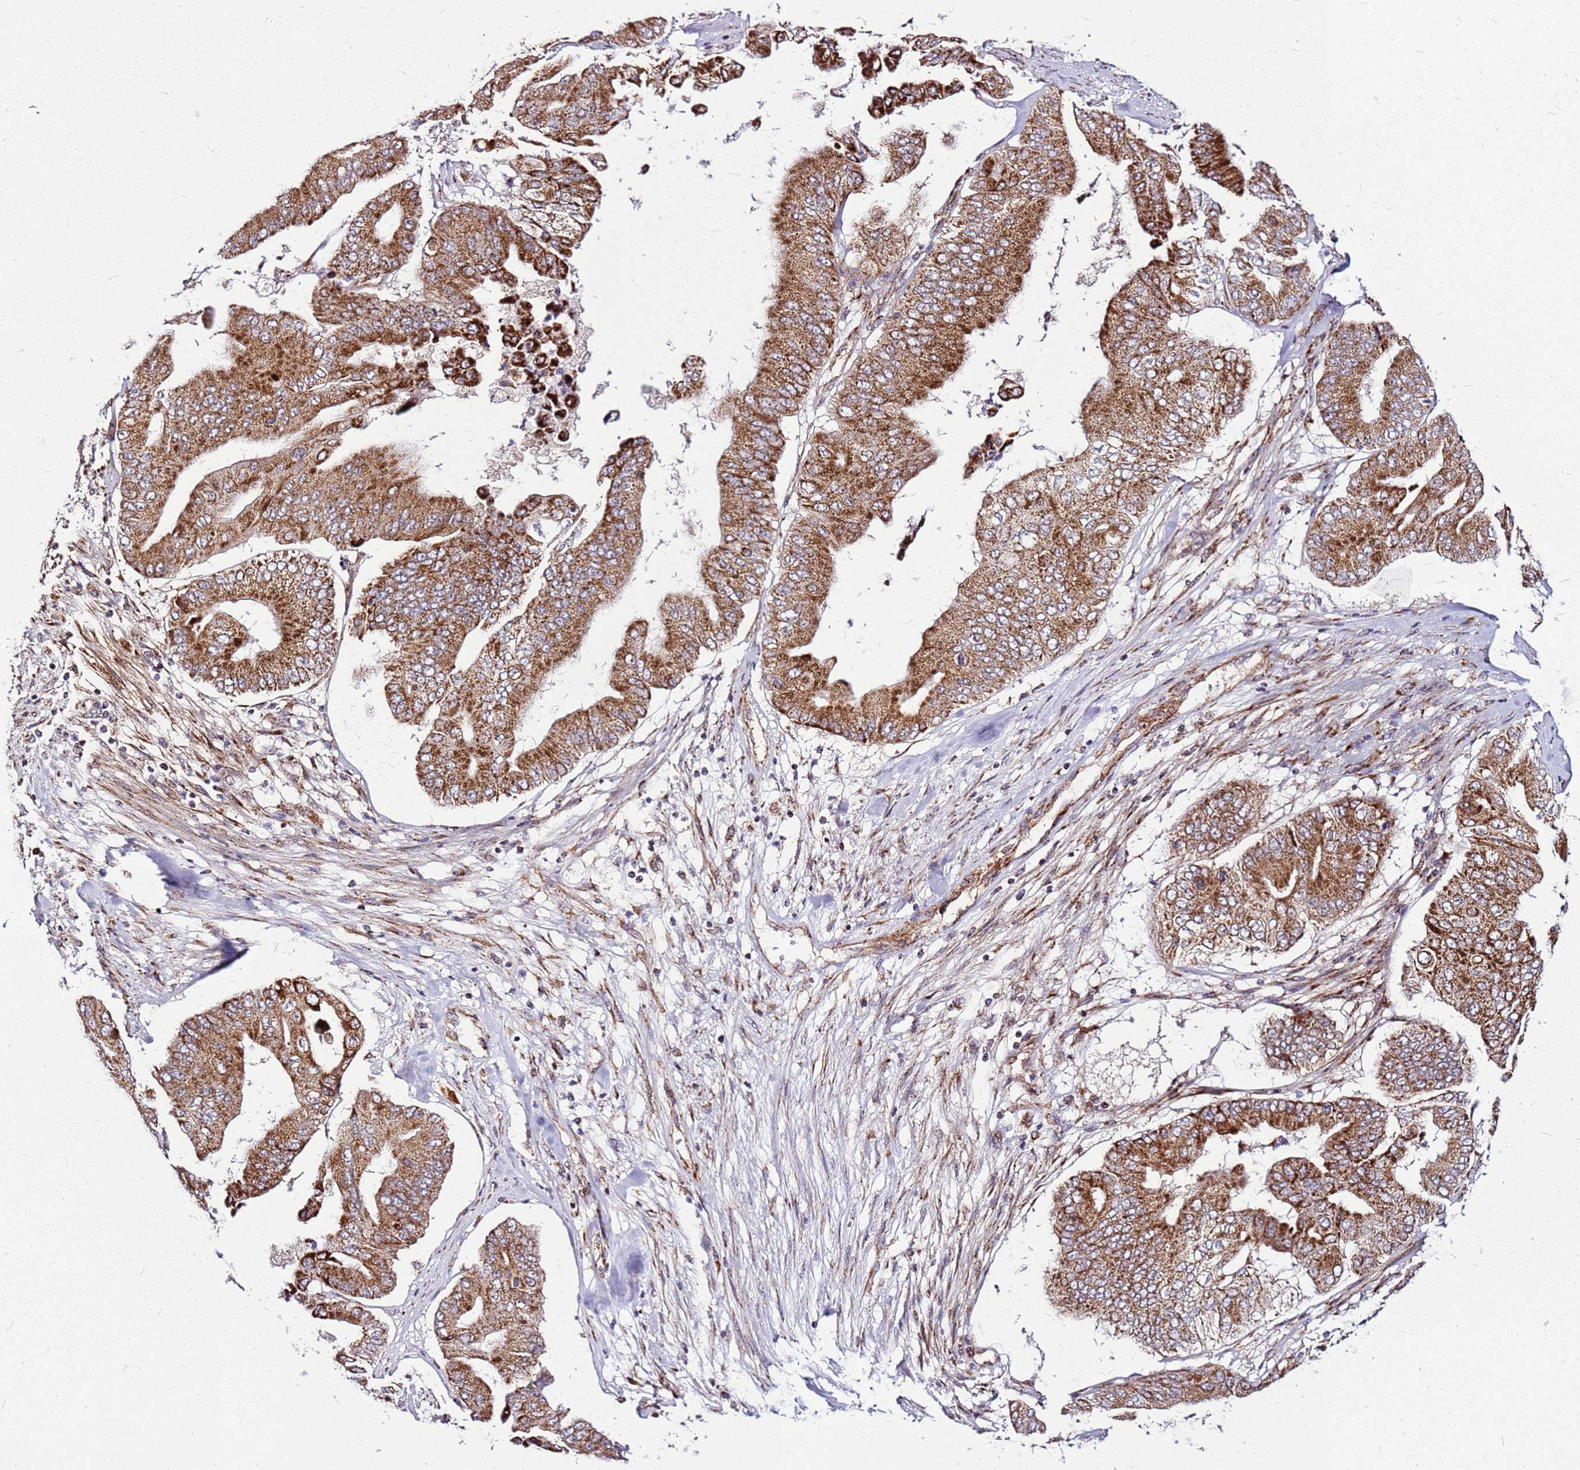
{"staining": {"intensity": "strong", "quantity": ">75%", "location": "cytoplasmic/membranous"}, "tissue": "pancreatic cancer", "cell_type": "Tumor cells", "image_type": "cancer", "snomed": [{"axis": "morphology", "description": "Adenocarcinoma, NOS"}, {"axis": "topography", "description": "Pancreas"}], "caption": "Immunohistochemical staining of adenocarcinoma (pancreatic) shows strong cytoplasmic/membranous protein staining in about >75% of tumor cells.", "gene": "OR51T1", "patient": {"sex": "female", "age": 77}}